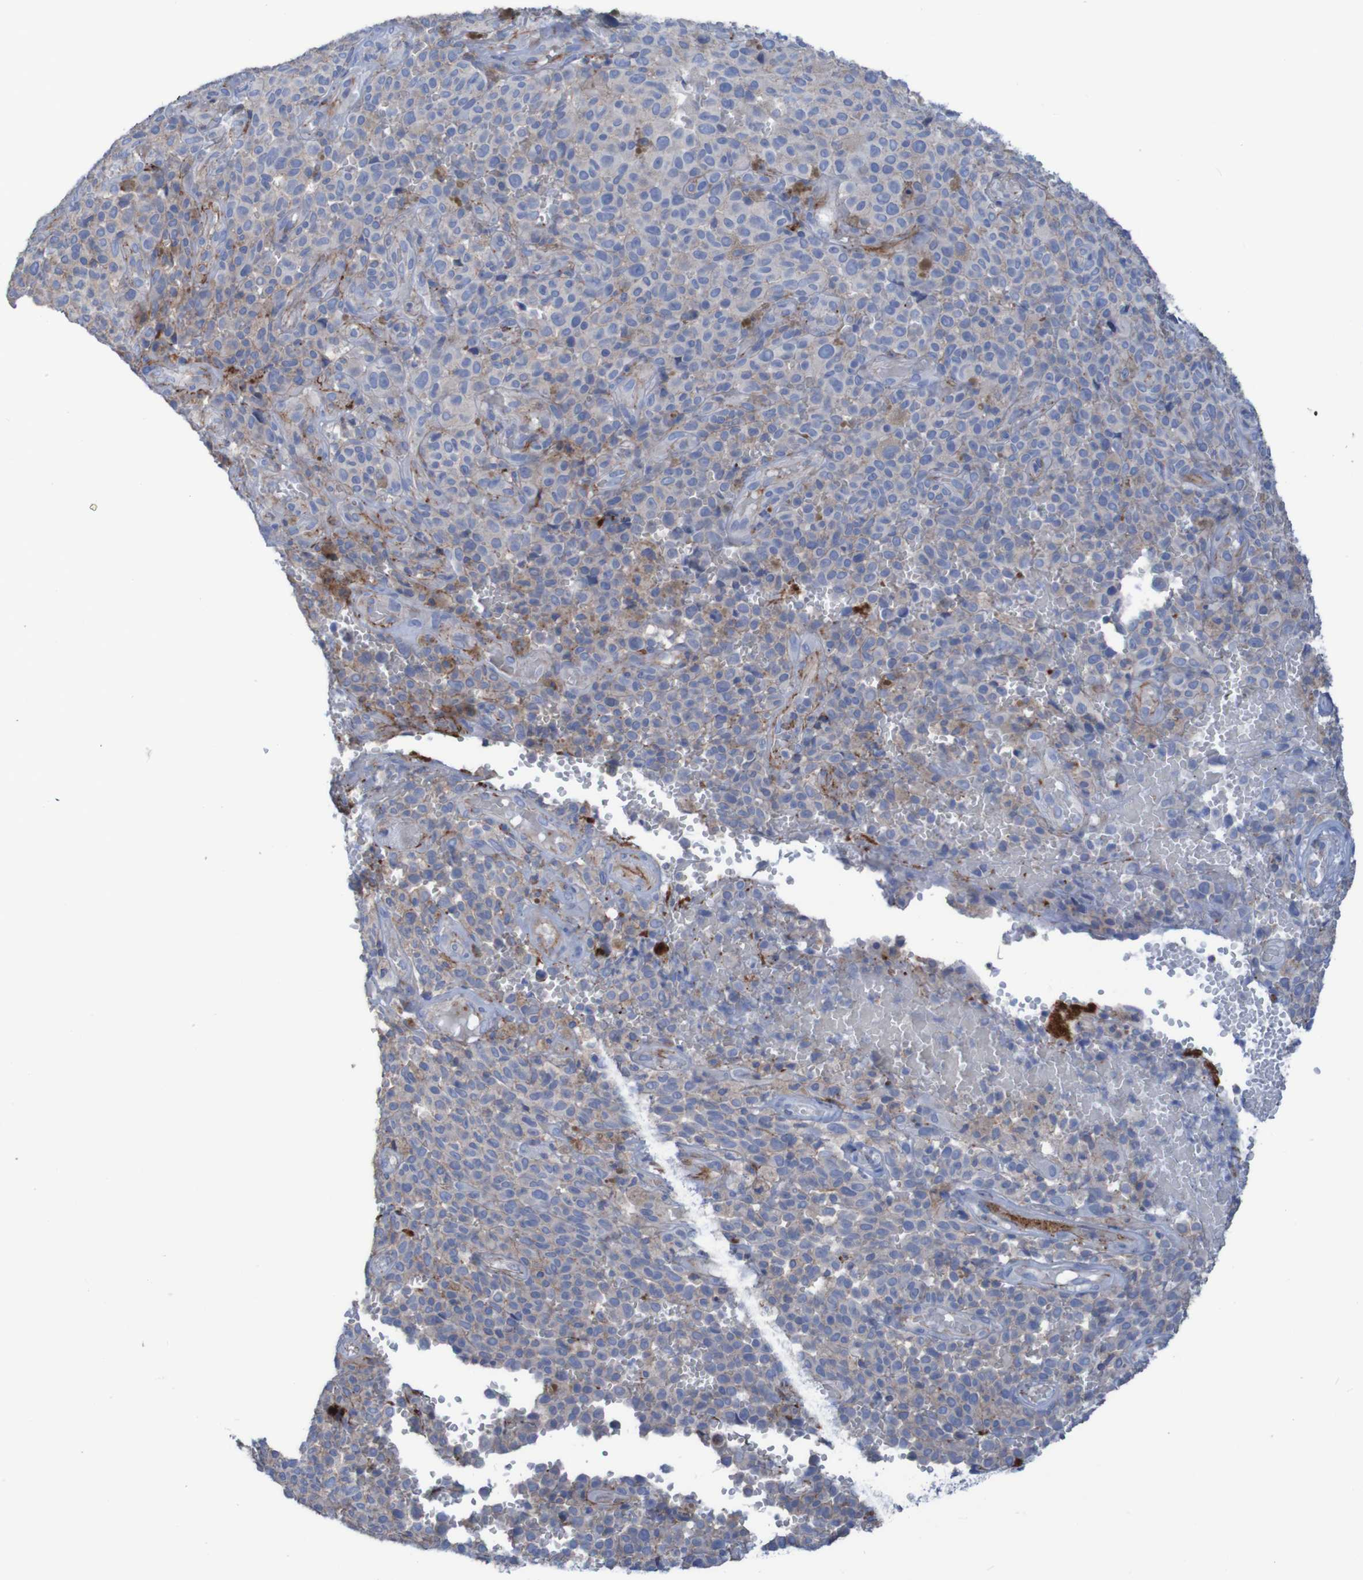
{"staining": {"intensity": "moderate", "quantity": "<25%", "location": "cytoplasmic/membranous"}, "tissue": "melanoma", "cell_type": "Tumor cells", "image_type": "cancer", "snomed": [{"axis": "morphology", "description": "Malignant melanoma, NOS"}, {"axis": "topography", "description": "Skin"}], "caption": "Tumor cells demonstrate low levels of moderate cytoplasmic/membranous positivity in approximately <25% of cells in melanoma.", "gene": "RNF182", "patient": {"sex": "female", "age": 82}}